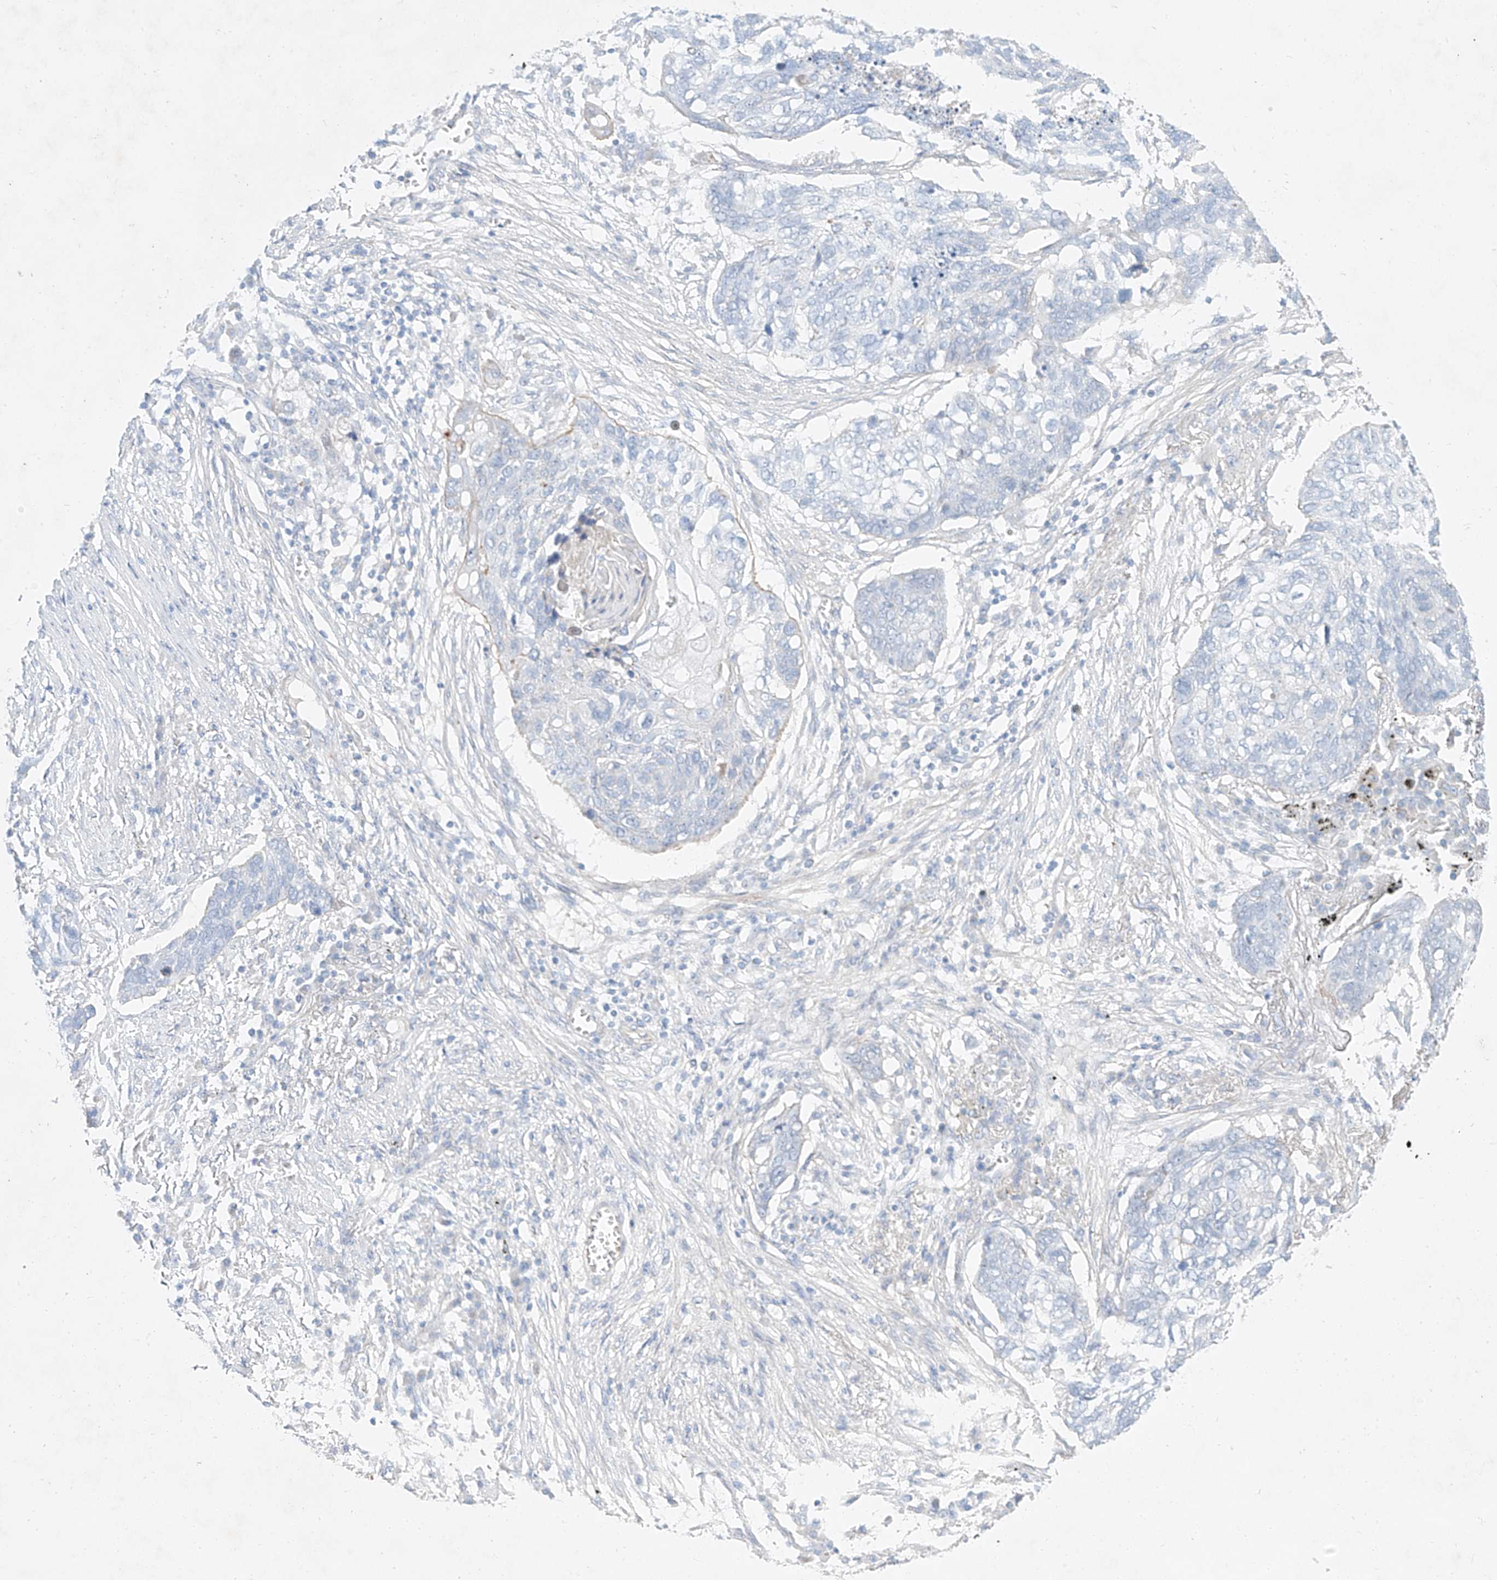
{"staining": {"intensity": "negative", "quantity": "none", "location": "none"}, "tissue": "lung cancer", "cell_type": "Tumor cells", "image_type": "cancer", "snomed": [{"axis": "morphology", "description": "Squamous cell carcinoma, NOS"}, {"axis": "topography", "description": "Lung"}], "caption": "An image of human lung cancer (squamous cell carcinoma) is negative for staining in tumor cells.", "gene": "AJM1", "patient": {"sex": "female", "age": 63}}